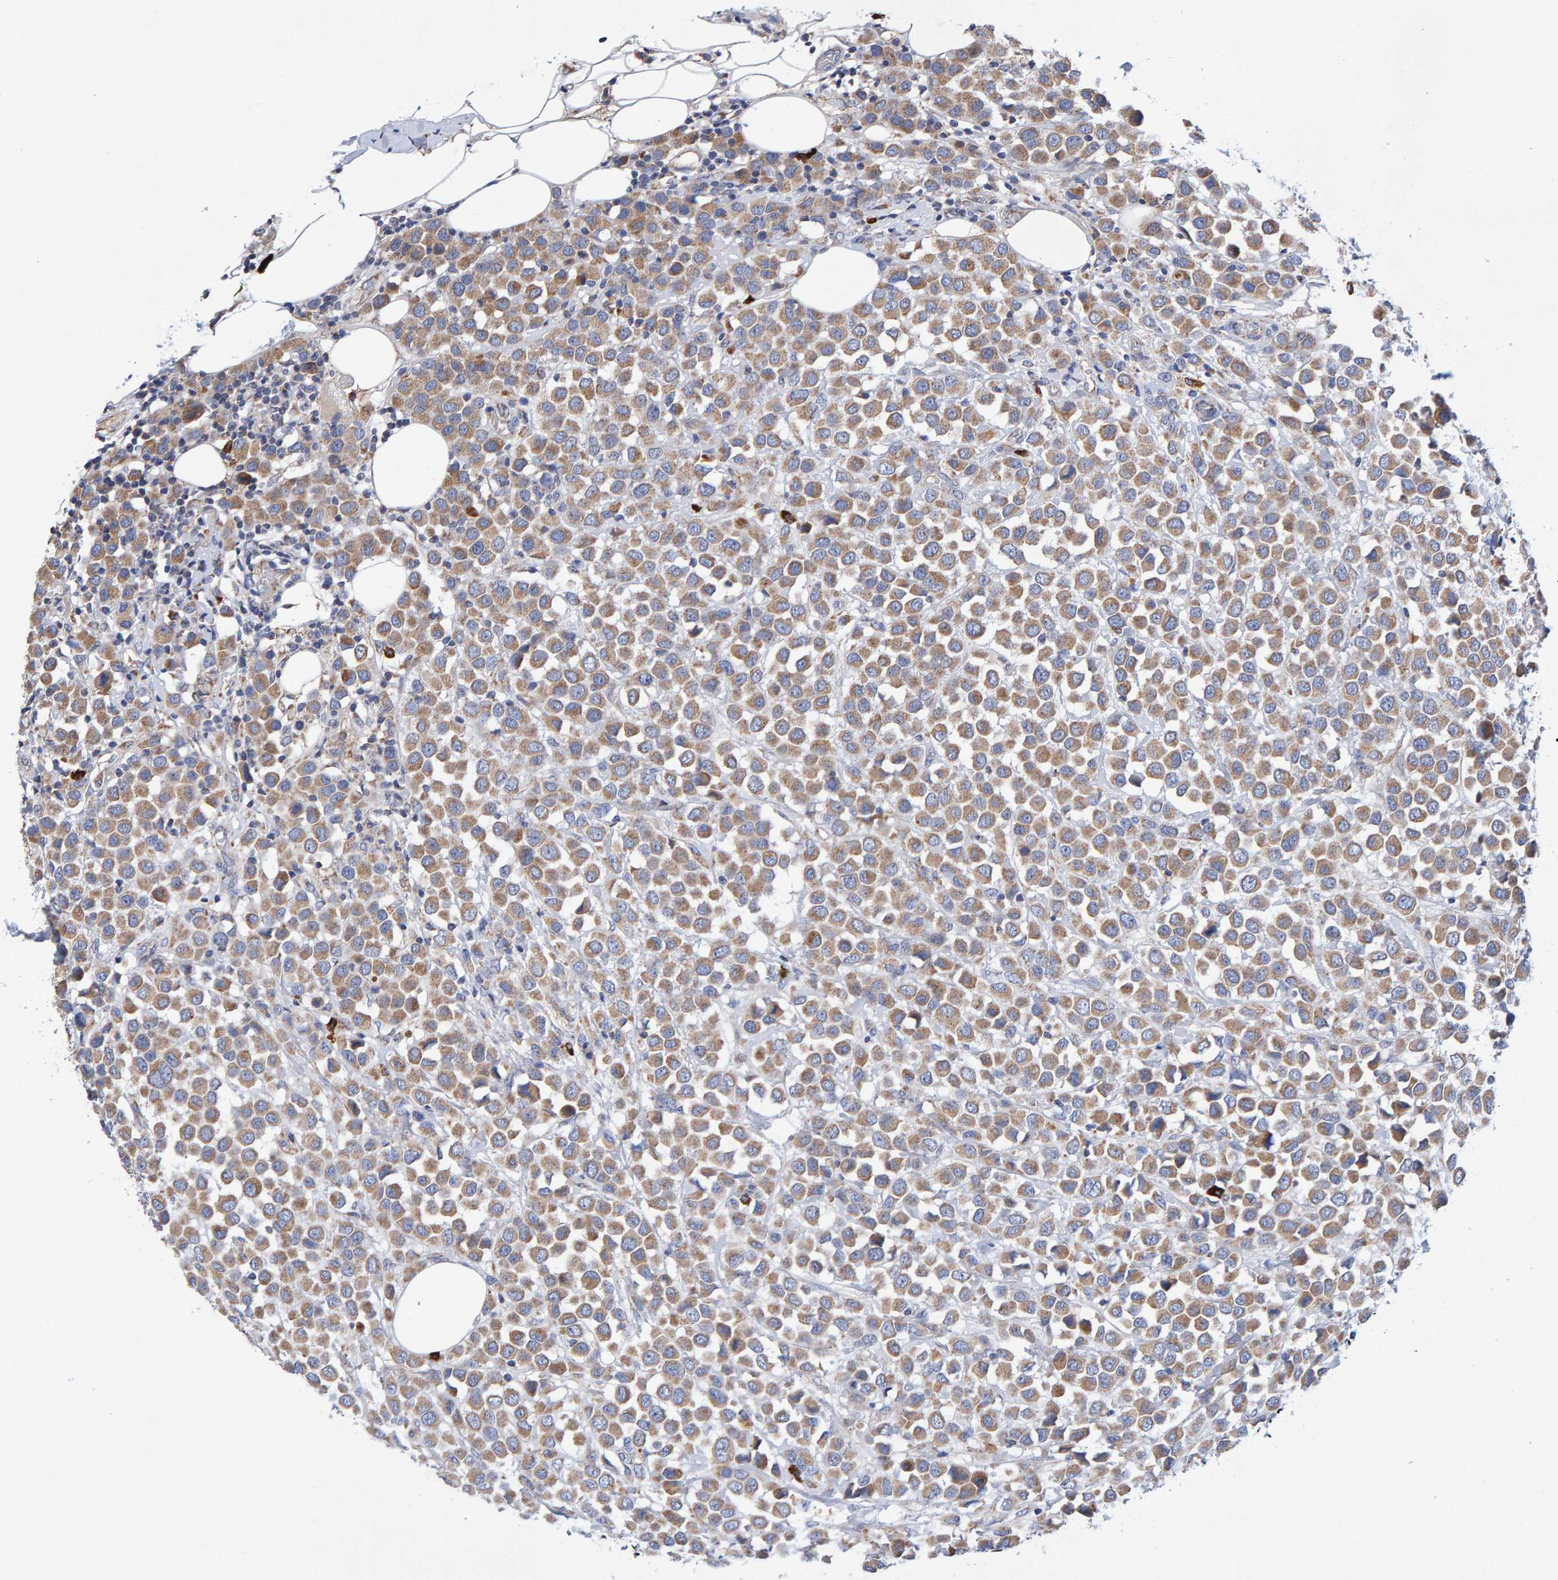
{"staining": {"intensity": "moderate", "quantity": ">75%", "location": "cytoplasmic/membranous"}, "tissue": "breast cancer", "cell_type": "Tumor cells", "image_type": "cancer", "snomed": [{"axis": "morphology", "description": "Duct carcinoma"}, {"axis": "topography", "description": "Breast"}], "caption": "The image reveals a brown stain indicating the presence of a protein in the cytoplasmic/membranous of tumor cells in breast cancer (infiltrating ductal carcinoma).", "gene": "EFR3A", "patient": {"sex": "female", "age": 61}}